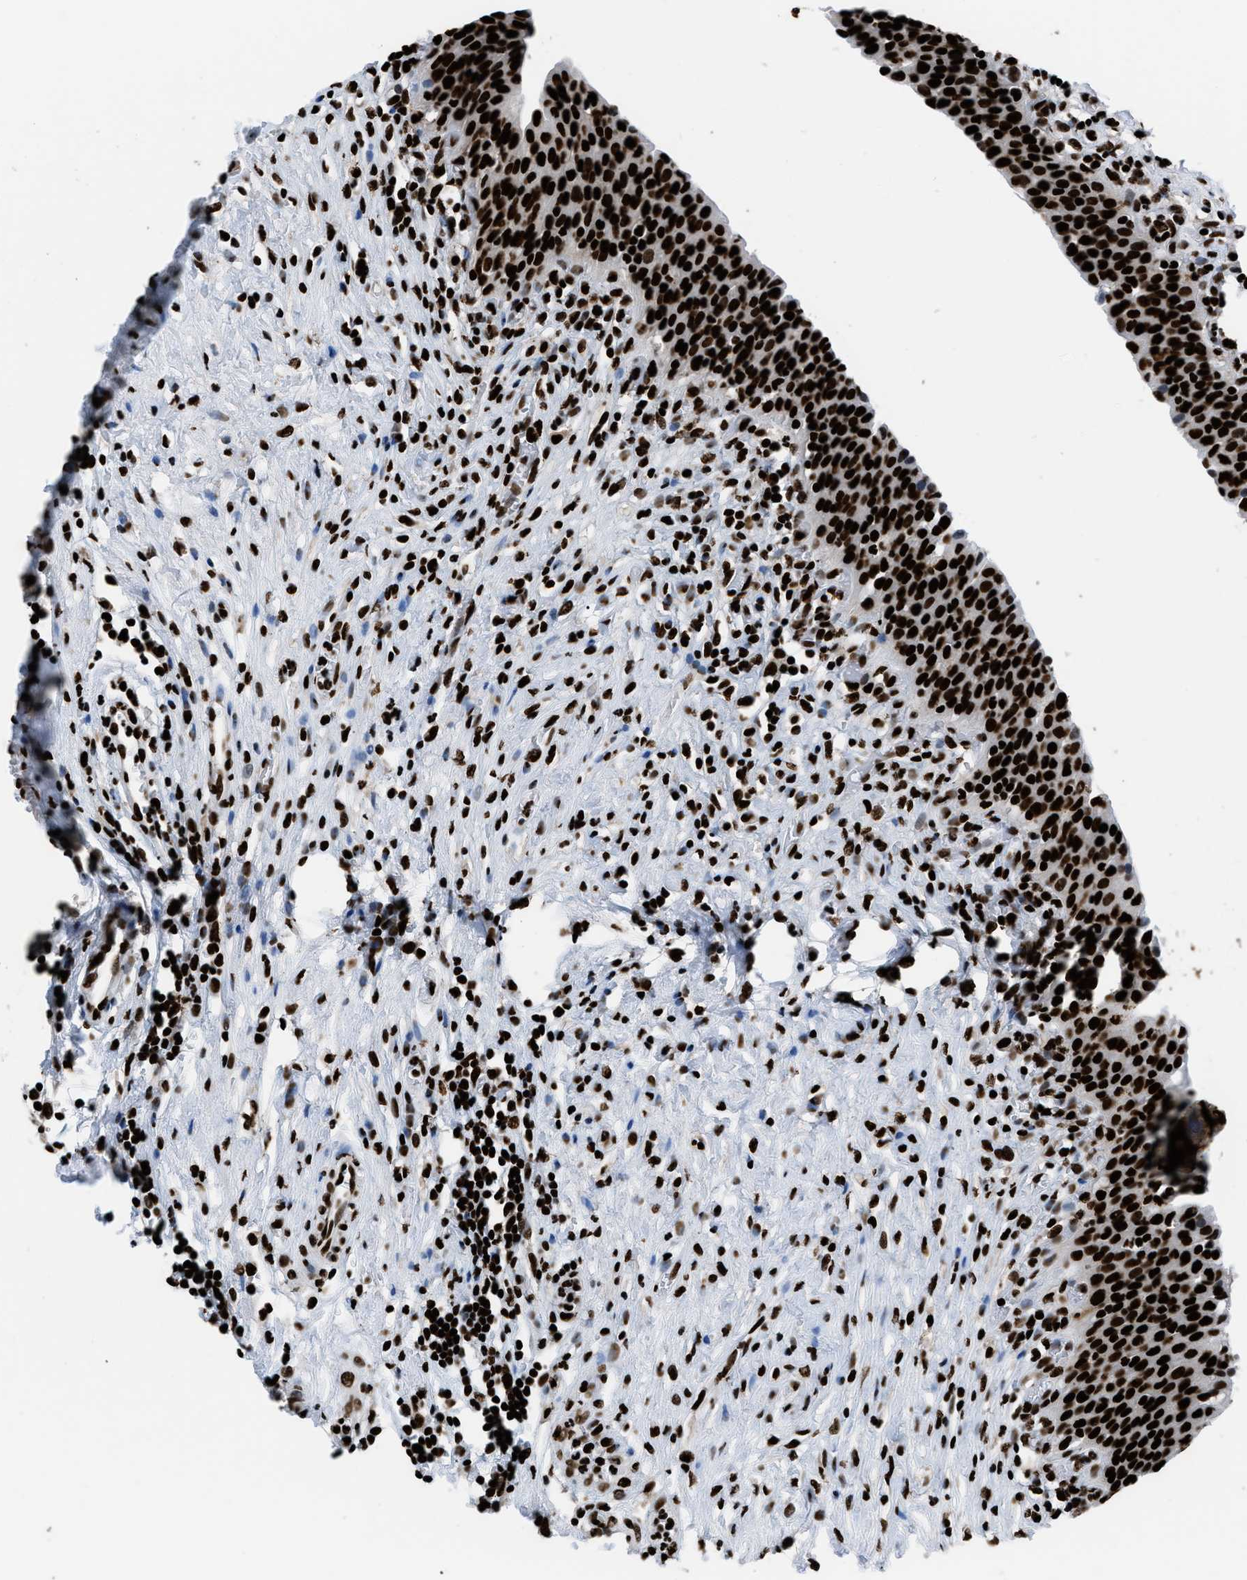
{"staining": {"intensity": "strong", "quantity": ">75%", "location": "nuclear"}, "tissue": "urinary bladder", "cell_type": "Urothelial cells", "image_type": "normal", "snomed": [{"axis": "morphology", "description": "Normal tissue, NOS"}, {"axis": "topography", "description": "Urinary bladder"}], "caption": "Immunohistochemical staining of normal human urinary bladder demonstrates strong nuclear protein expression in about >75% of urothelial cells.", "gene": "HNRNPM", "patient": {"sex": "male", "age": 51}}